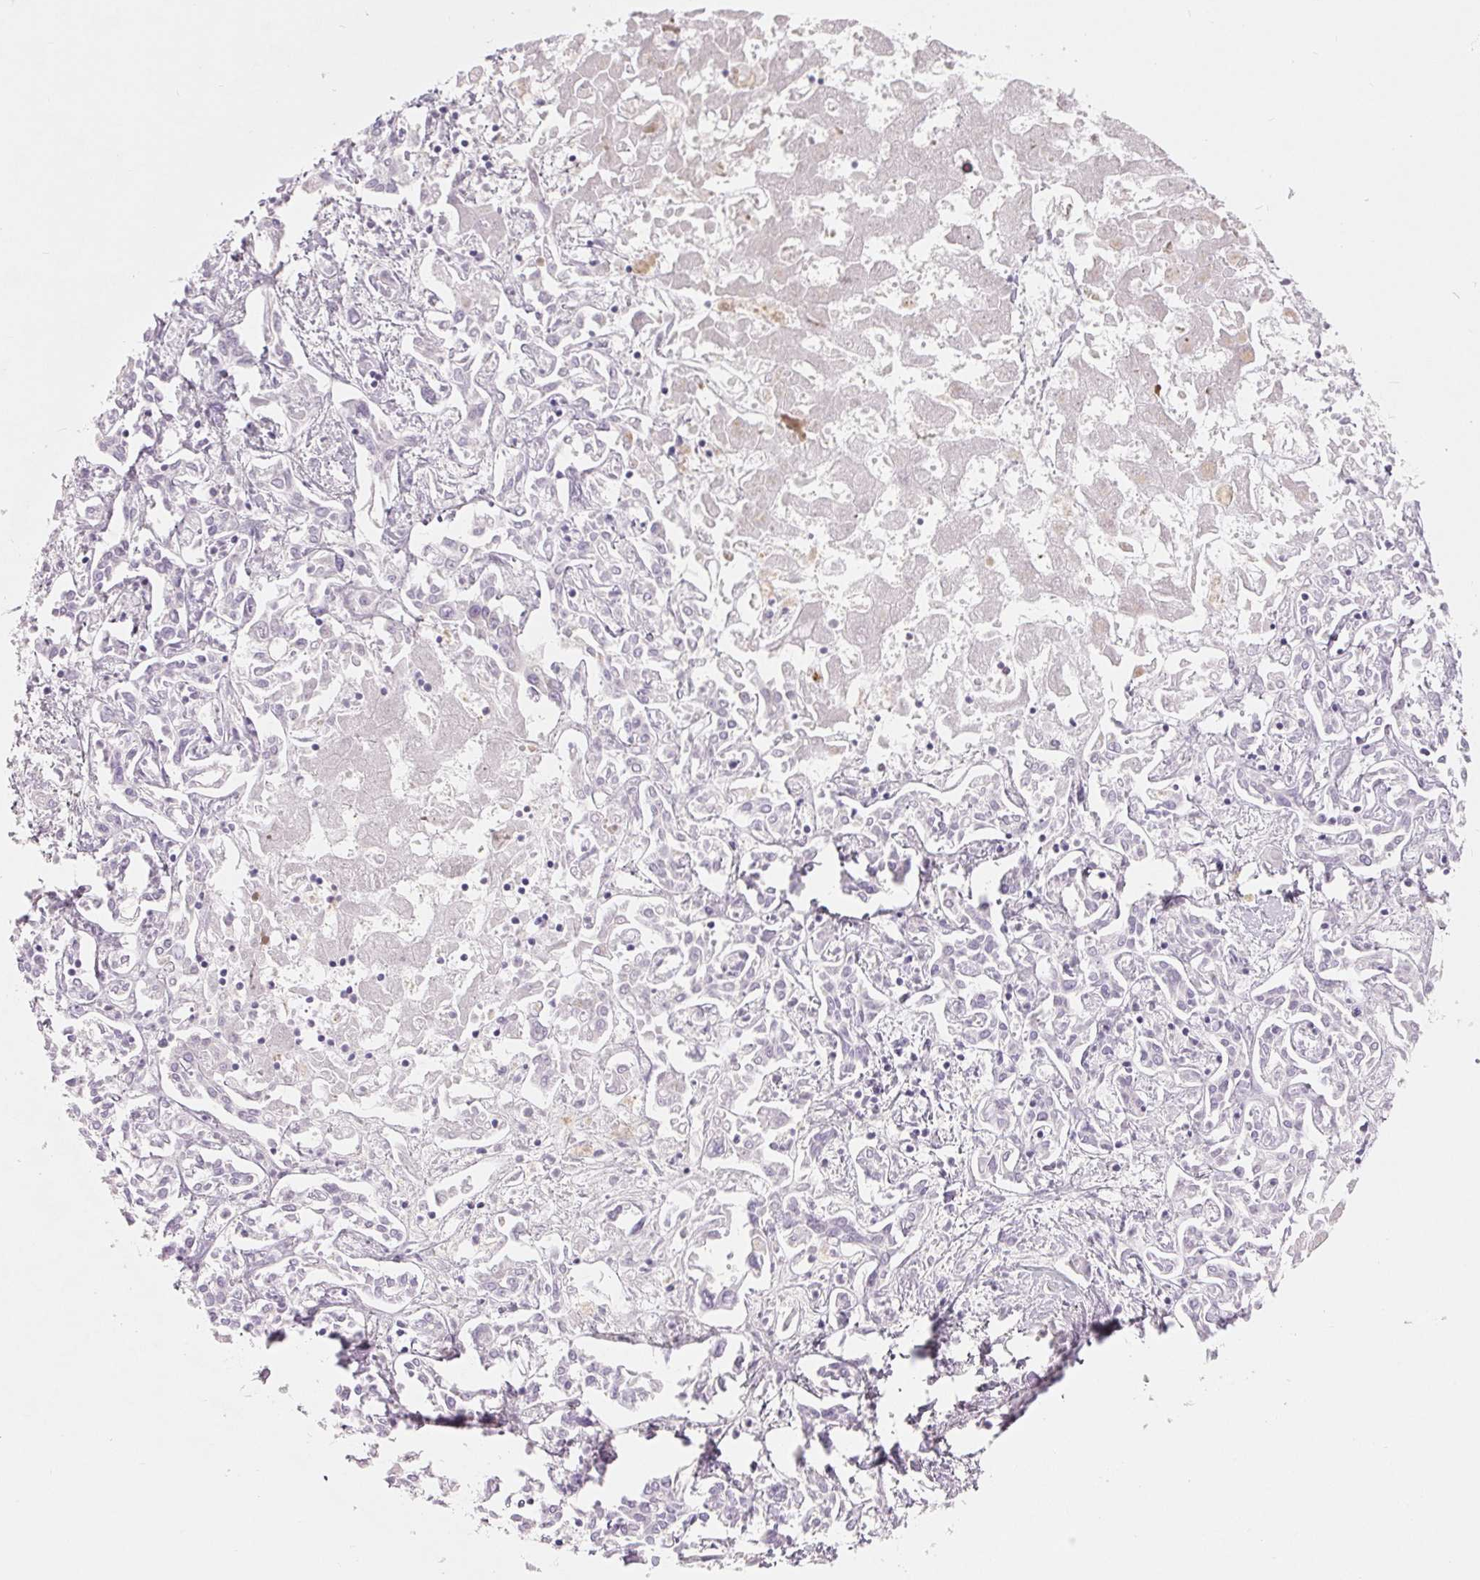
{"staining": {"intensity": "negative", "quantity": "none", "location": "none"}, "tissue": "liver cancer", "cell_type": "Tumor cells", "image_type": "cancer", "snomed": [{"axis": "morphology", "description": "Cholangiocarcinoma"}, {"axis": "topography", "description": "Liver"}], "caption": "Immunohistochemistry of liver cancer (cholangiocarcinoma) demonstrates no staining in tumor cells.", "gene": "SPACA5B", "patient": {"sex": "female", "age": 64}}